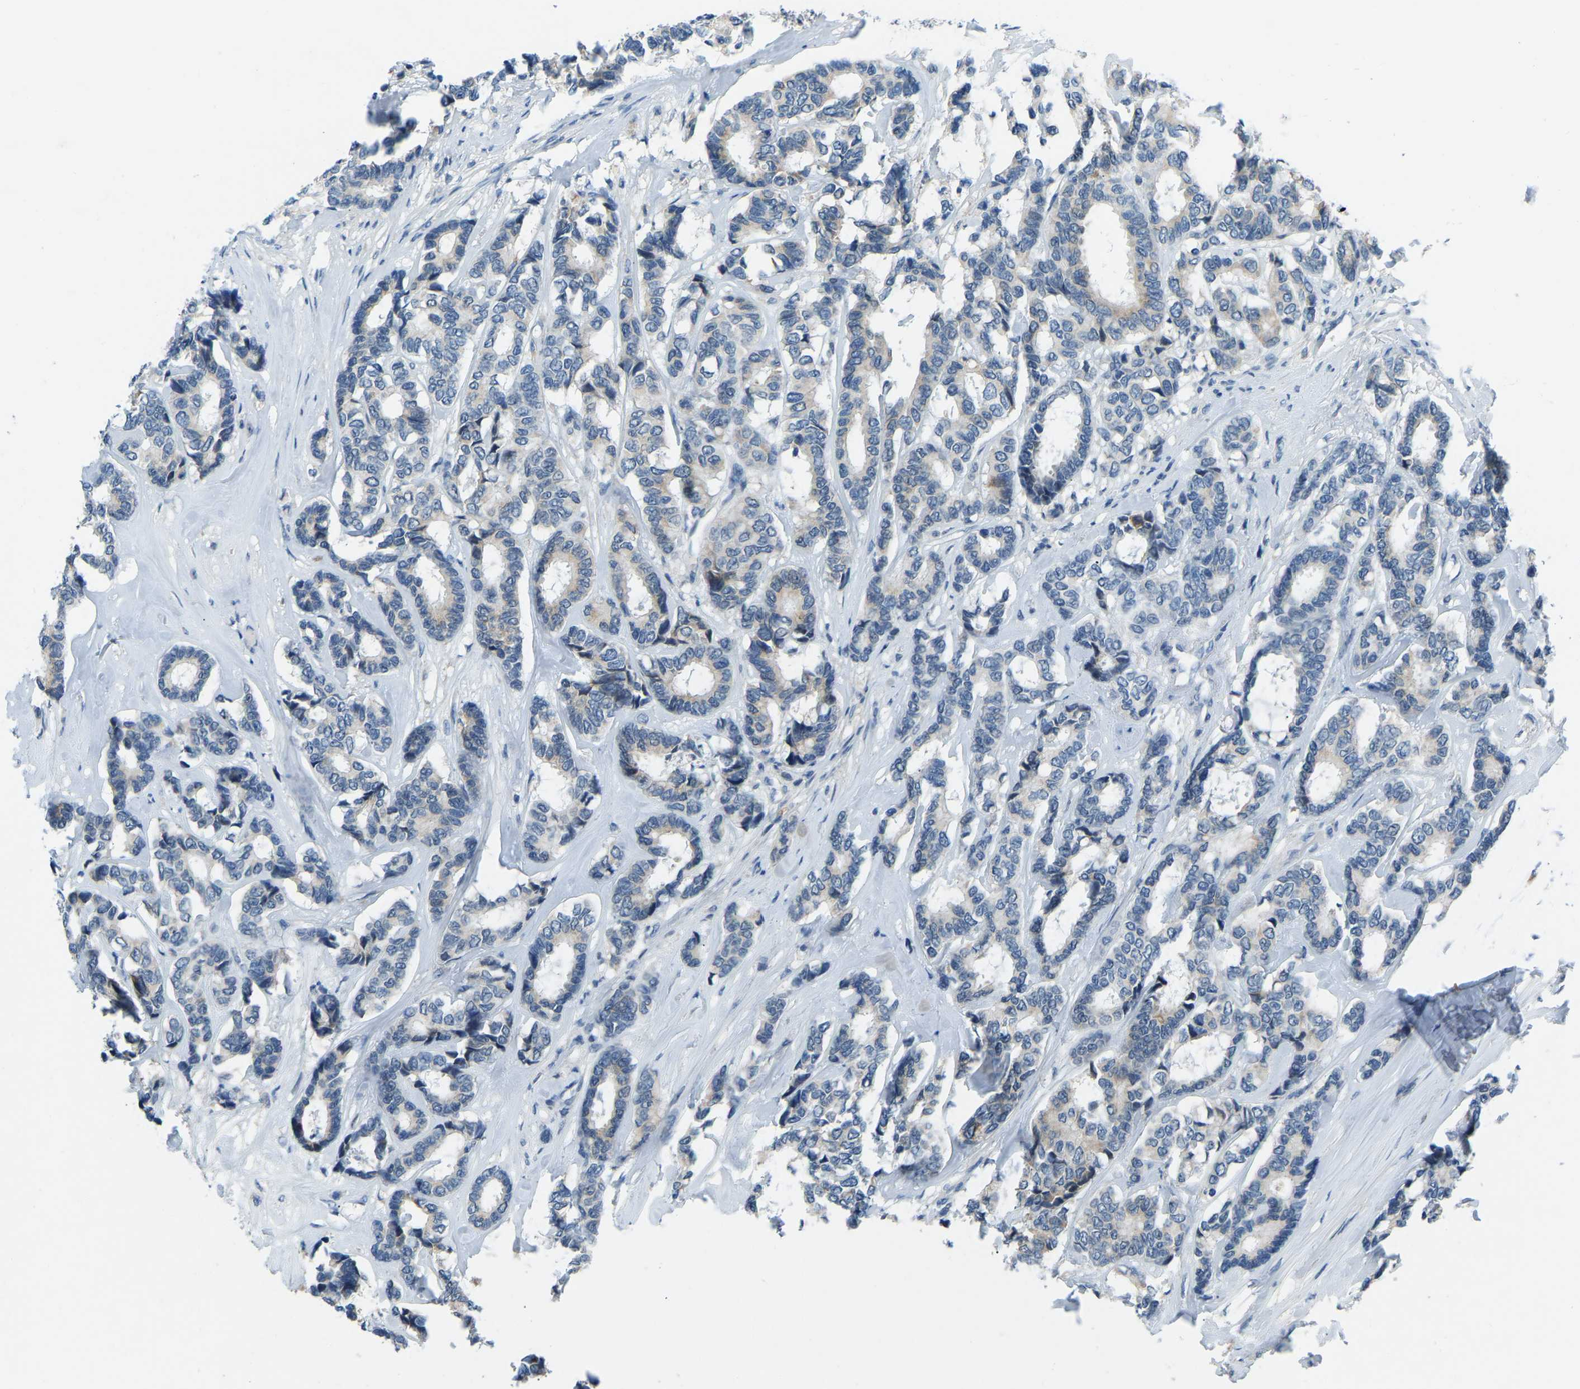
{"staining": {"intensity": "weak", "quantity": "<25%", "location": "cytoplasmic/membranous"}, "tissue": "breast cancer", "cell_type": "Tumor cells", "image_type": "cancer", "snomed": [{"axis": "morphology", "description": "Duct carcinoma"}, {"axis": "topography", "description": "Breast"}], "caption": "A high-resolution photomicrograph shows immunohistochemistry staining of breast cancer (intraductal carcinoma), which exhibits no significant positivity in tumor cells.", "gene": "XIRP1", "patient": {"sex": "female", "age": 87}}